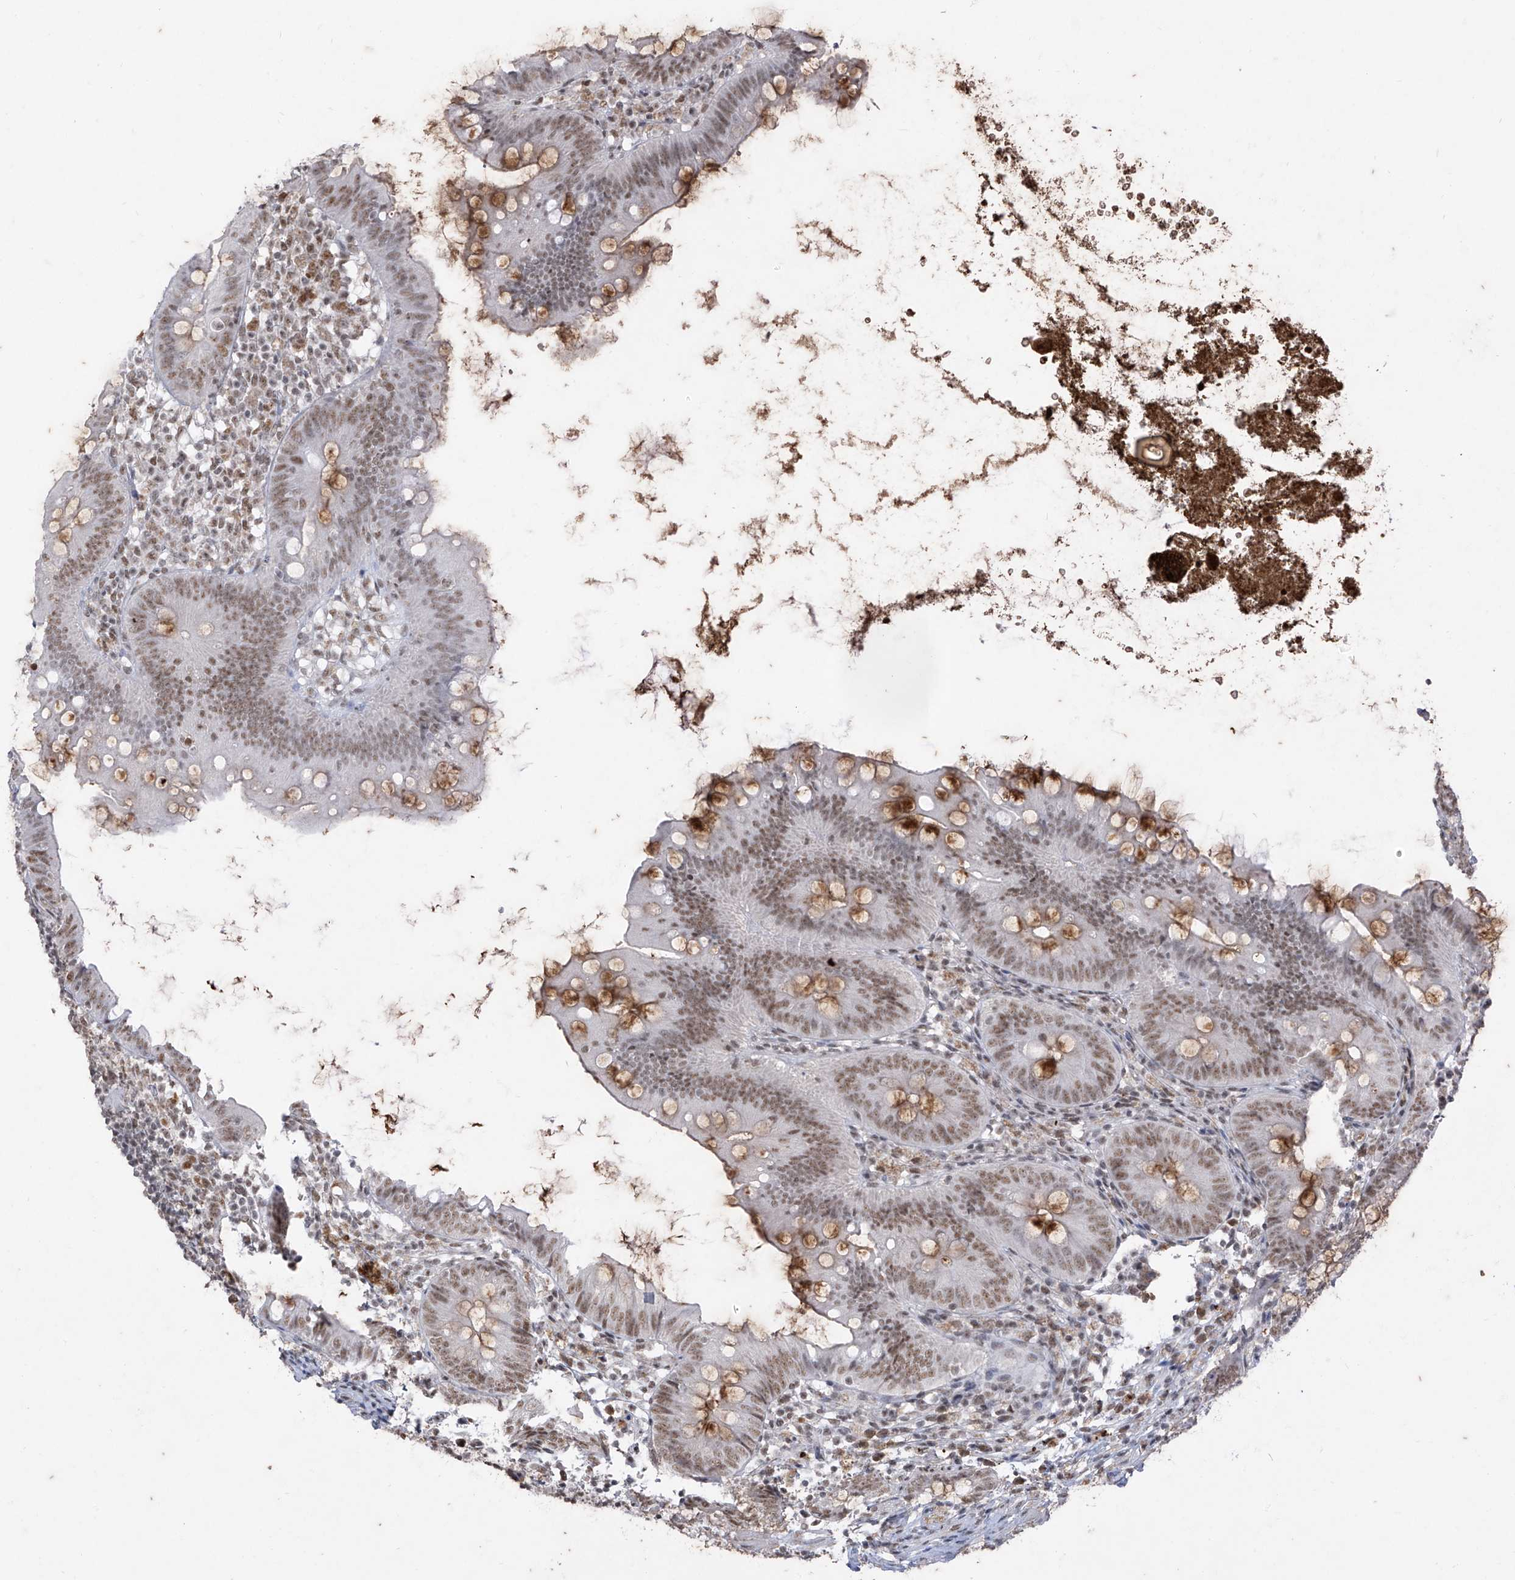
{"staining": {"intensity": "moderate", "quantity": "25%-75%", "location": "cytoplasmic/membranous,nuclear"}, "tissue": "appendix", "cell_type": "Glandular cells", "image_type": "normal", "snomed": [{"axis": "morphology", "description": "Normal tissue, NOS"}, {"axis": "topography", "description": "Appendix"}], "caption": "Brown immunohistochemical staining in normal human appendix demonstrates moderate cytoplasmic/membranous,nuclear expression in approximately 25%-75% of glandular cells.", "gene": "TFEC", "patient": {"sex": "female", "age": 62}}